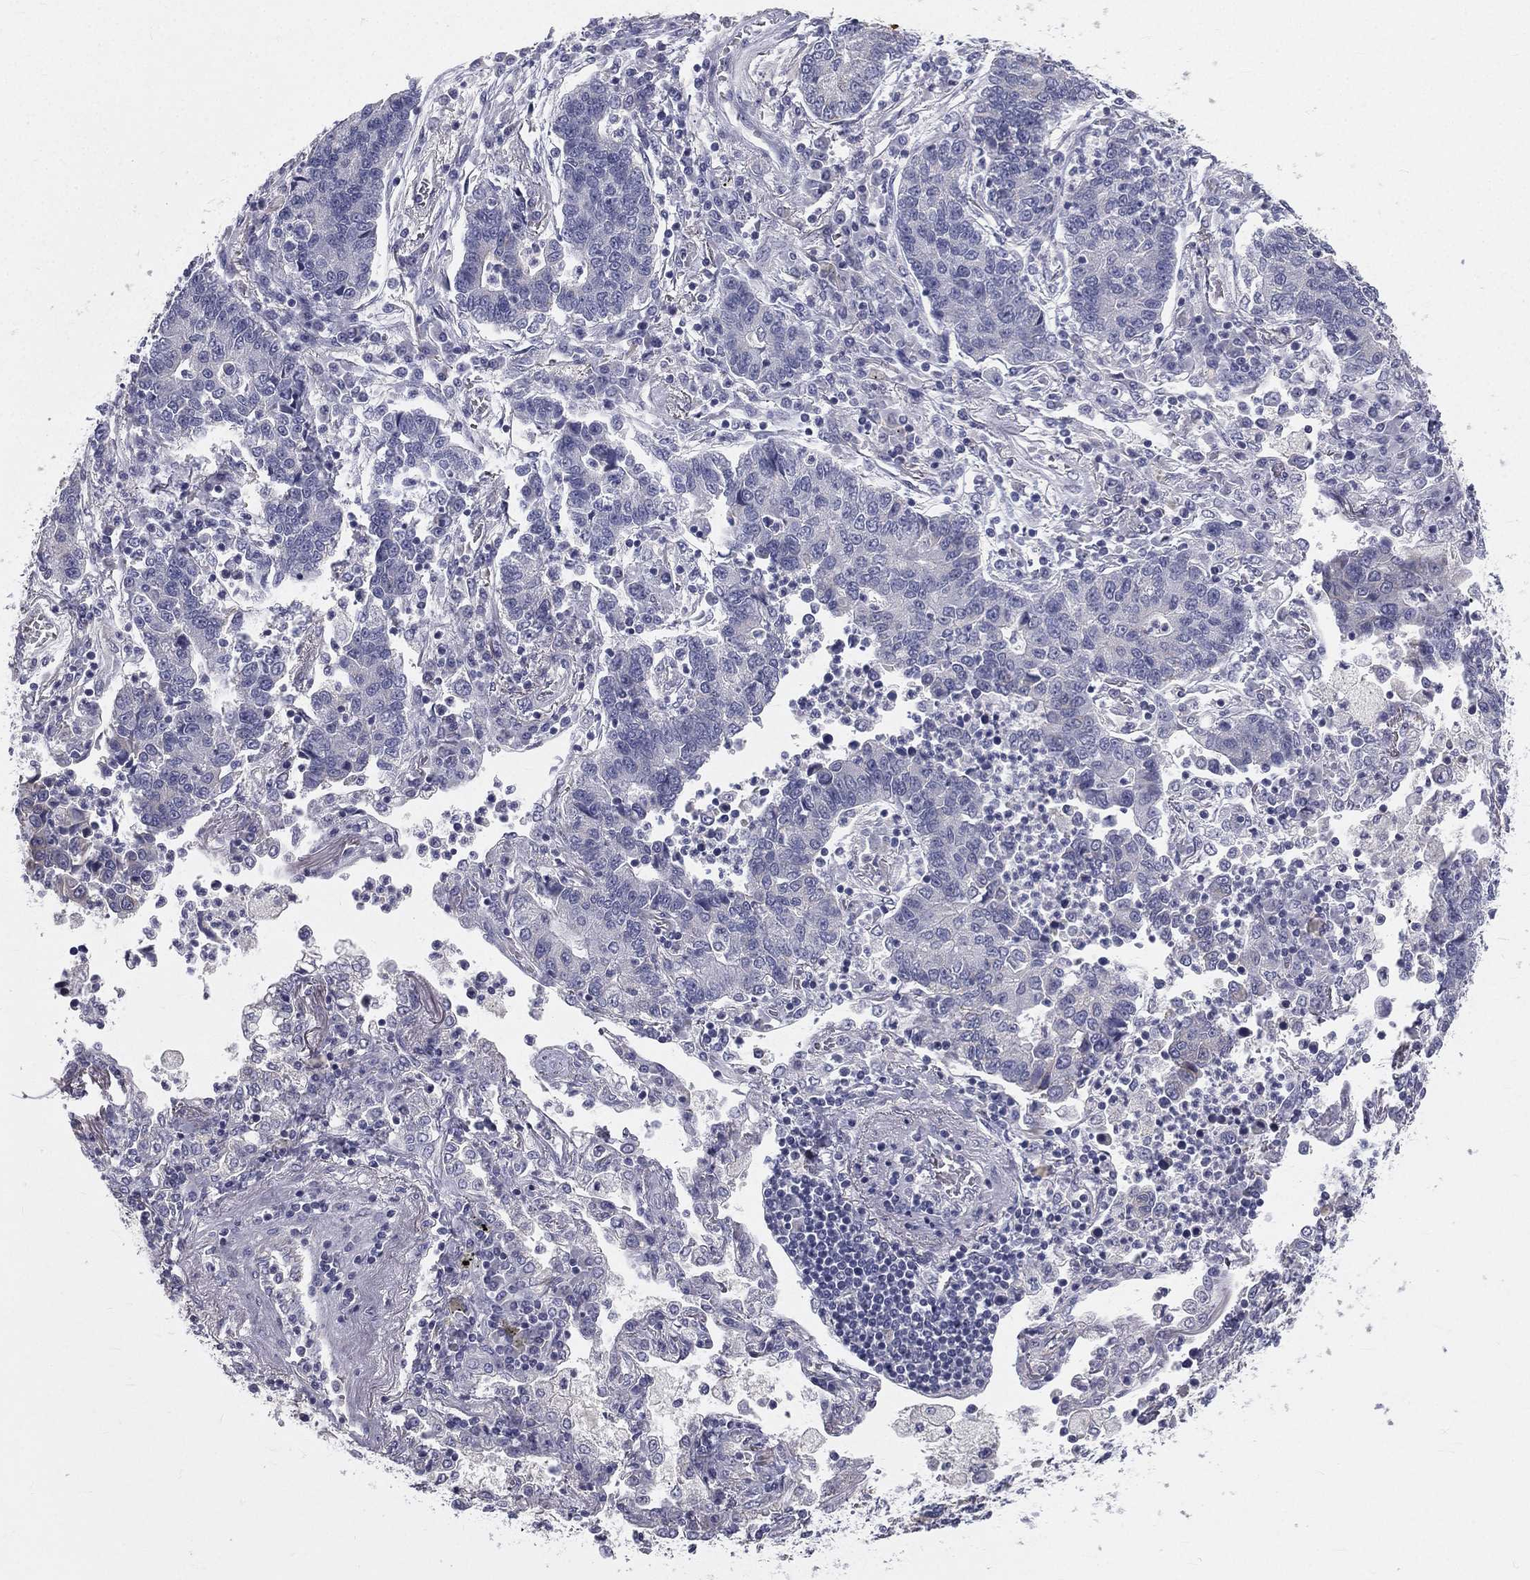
{"staining": {"intensity": "negative", "quantity": "none", "location": "none"}, "tissue": "lung cancer", "cell_type": "Tumor cells", "image_type": "cancer", "snomed": [{"axis": "morphology", "description": "Adenocarcinoma, NOS"}, {"axis": "topography", "description": "Lung"}], "caption": "Immunohistochemical staining of adenocarcinoma (lung) demonstrates no significant positivity in tumor cells.", "gene": "MUC13", "patient": {"sex": "female", "age": 57}}